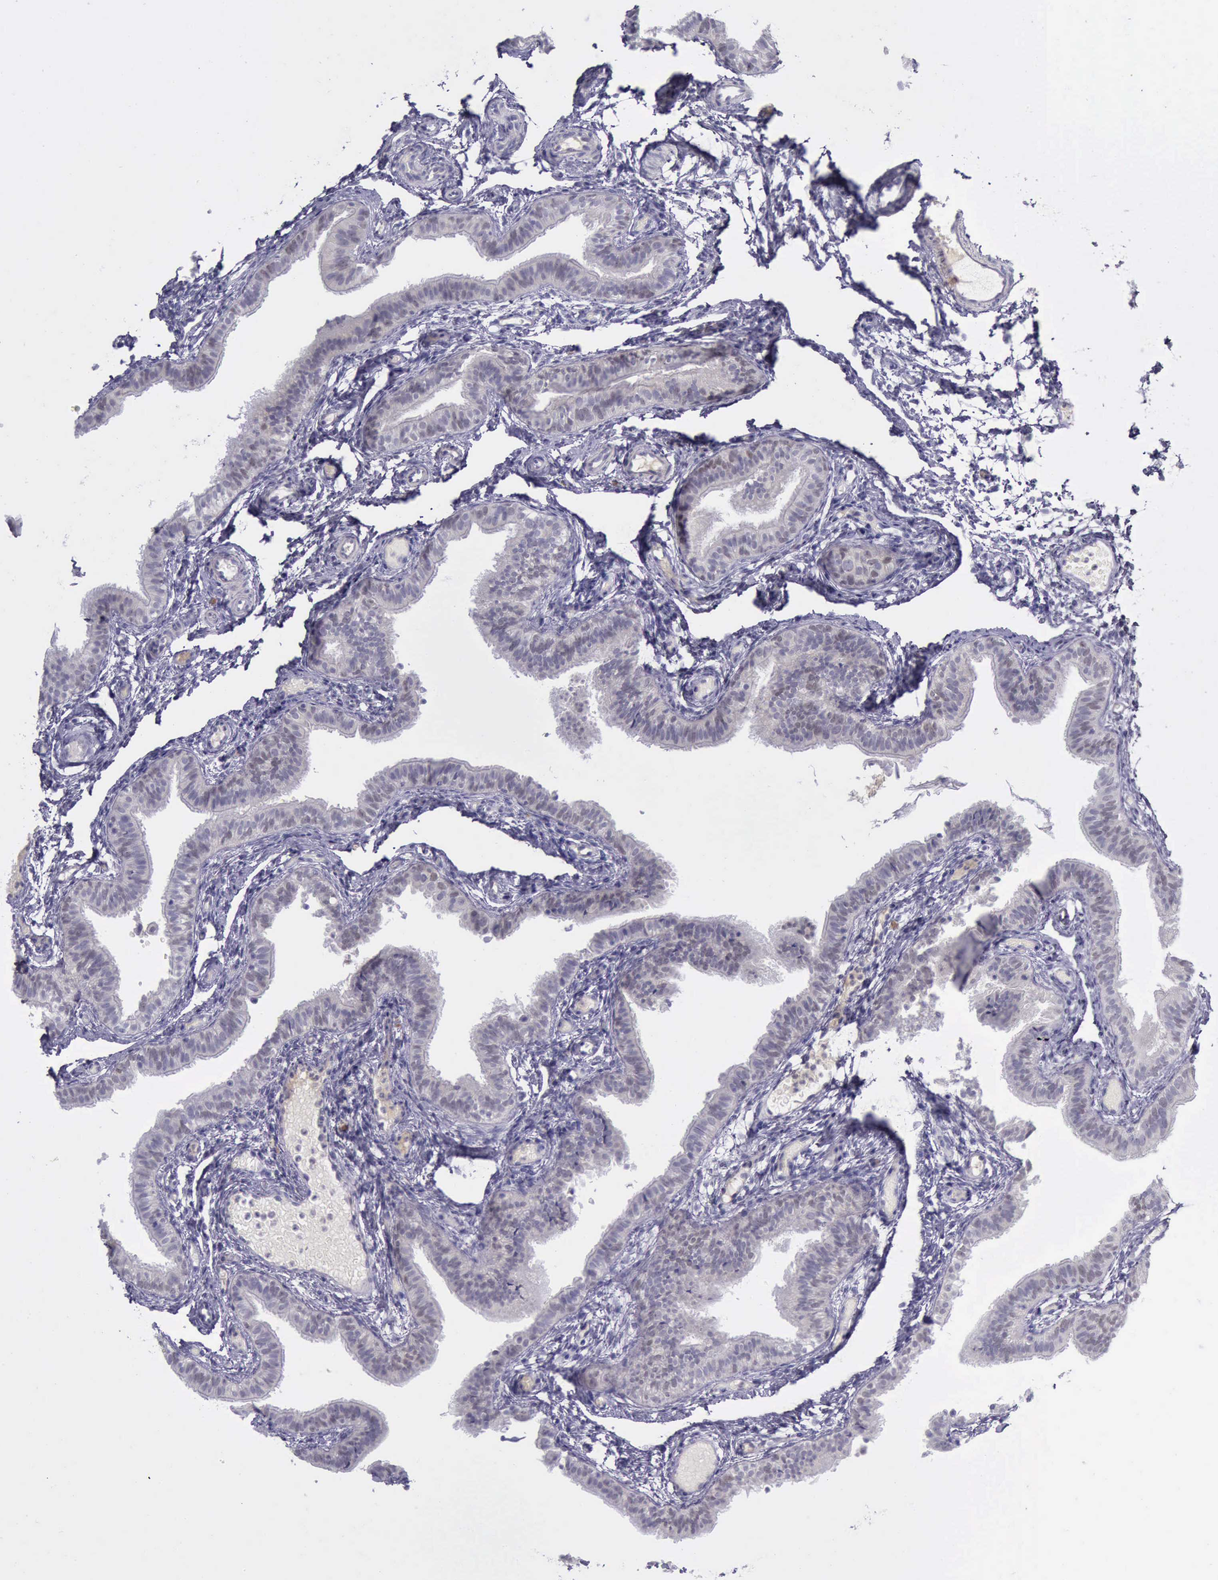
{"staining": {"intensity": "weak", "quantity": "25%-75%", "location": "none"}, "tissue": "fallopian tube", "cell_type": "Glandular cells", "image_type": "normal", "snomed": [{"axis": "morphology", "description": "Normal tissue, NOS"}, {"axis": "morphology", "description": "Dermoid, NOS"}, {"axis": "topography", "description": "Fallopian tube"}], "caption": "Protein expression analysis of benign fallopian tube displays weak None staining in approximately 25%-75% of glandular cells.", "gene": "ARNT2", "patient": {"sex": "female", "age": 33}}